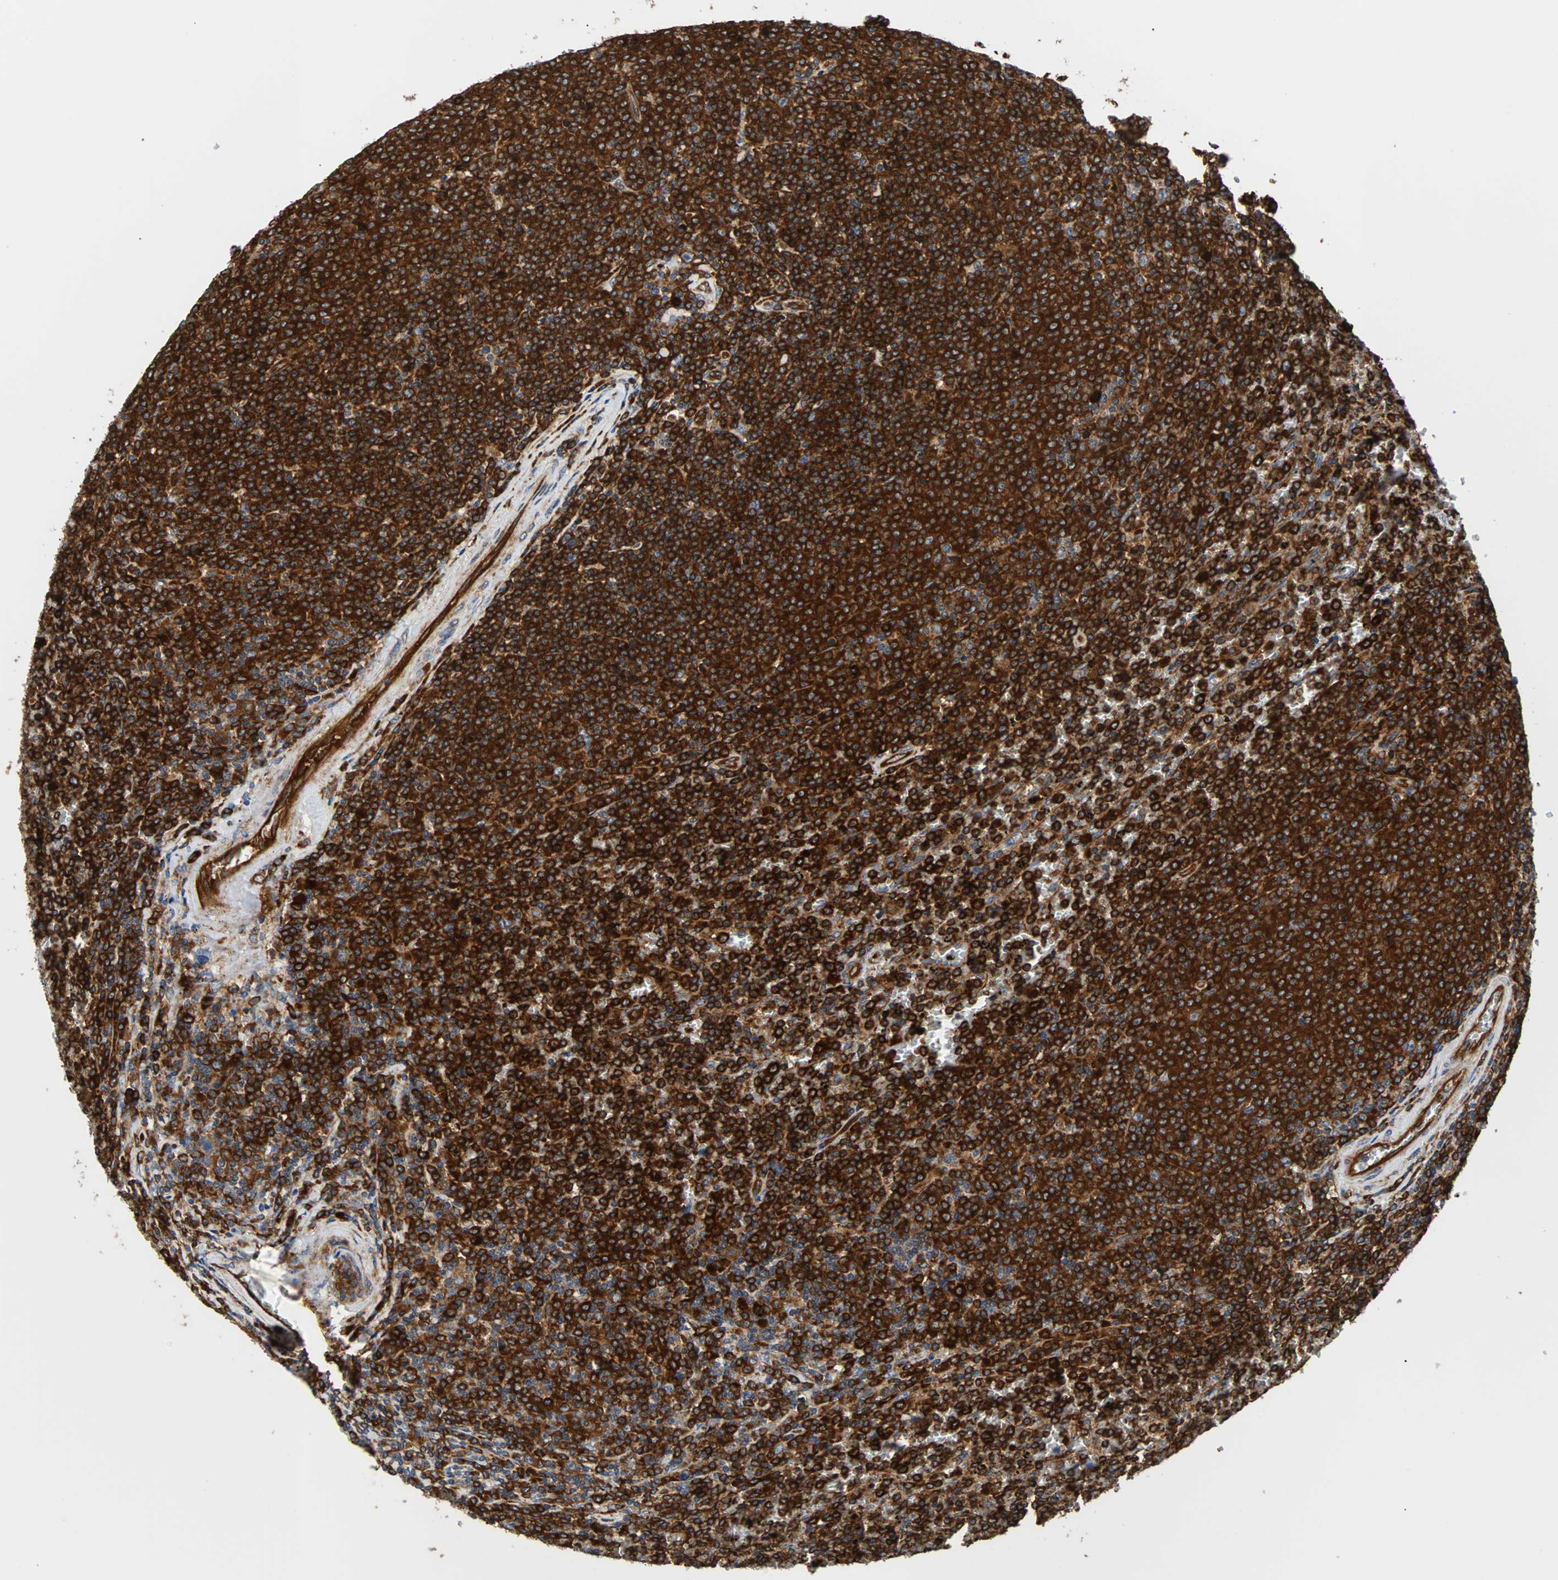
{"staining": {"intensity": "strong", "quantity": ">75%", "location": "cytoplasmic/membranous"}, "tissue": "lymphoma", "cell_type": "Tumor cells", "image_type": "cancer", "snomed": [{"axis": "morphology", "description": "Malignant lymphoma, non-Hodgkin's type, Low grade"}, {"axis": "topography", "description": "Spleen"}], "caption": "Brown immunohistochemical staining in human lymphoma displays strong cytoplasmic/membranous positivity in about >75% of tumor cells.", "gene": "PLCG2", "patient": {"sex": "female", "age": 77}}